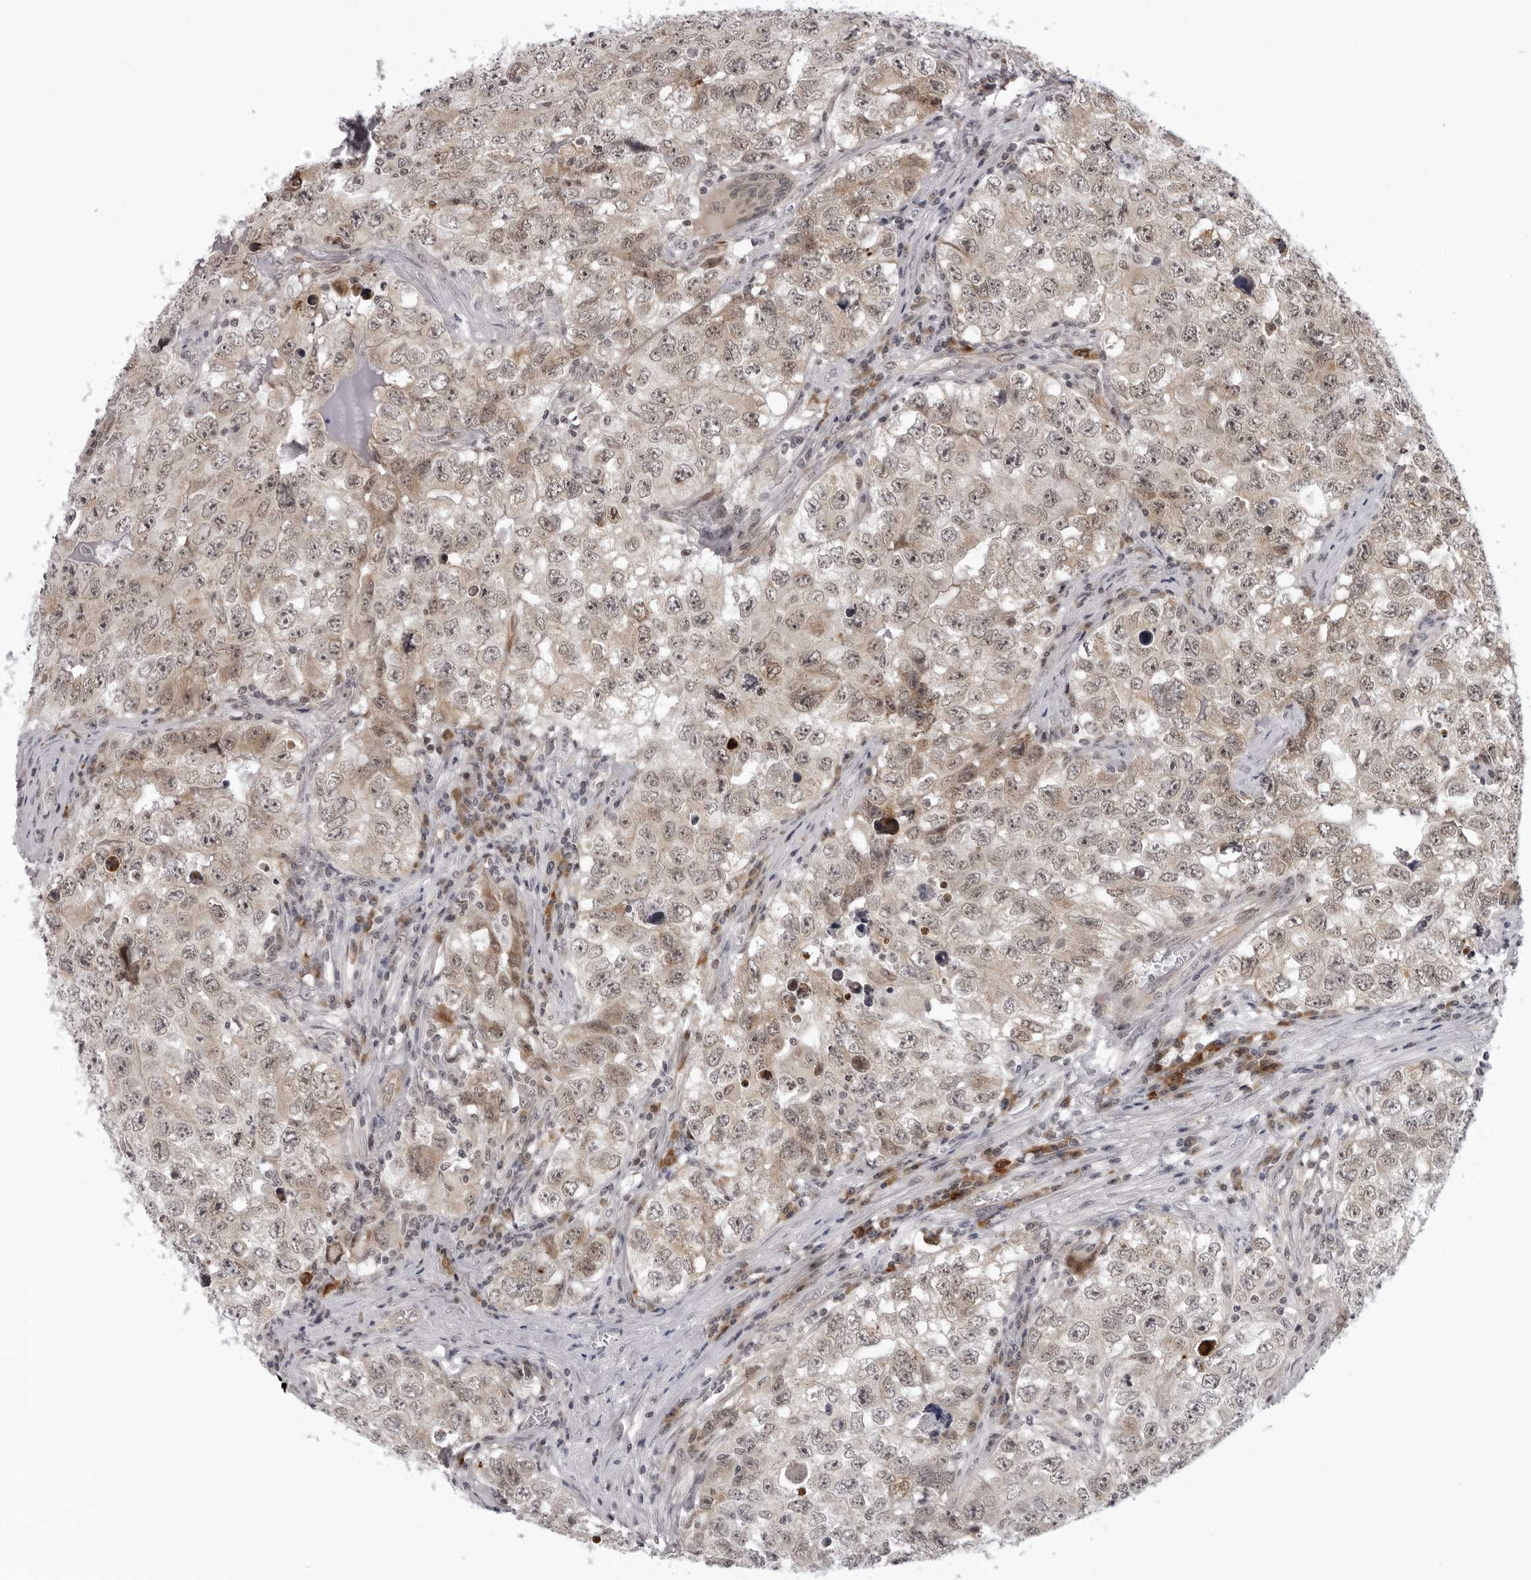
{"staining": {"intensity": "moderate", "quantity": "<25%", "location": "cytoplasmic/membranous"}, "tissue": "testis cancer", "cell_type": "Tumor cells", "image_type": "cancer", "snomed": [{"axis": "morphology", "description": "Seminoma, NOS"}, {"axis": "morphology", "description": "Carcinoma, Embryonal, NOS"}, {"axis": "topography", "description": "Testis"}], "caption": "There is low levels of moderate cytoplasmic/membranous staining in tumor cells of embryonal carcinoma (testis), as demonstrated by immunohistochemical staining (brown color).", "gene": "GCSAML", "patient": {"sex": "male", "age": 43}}